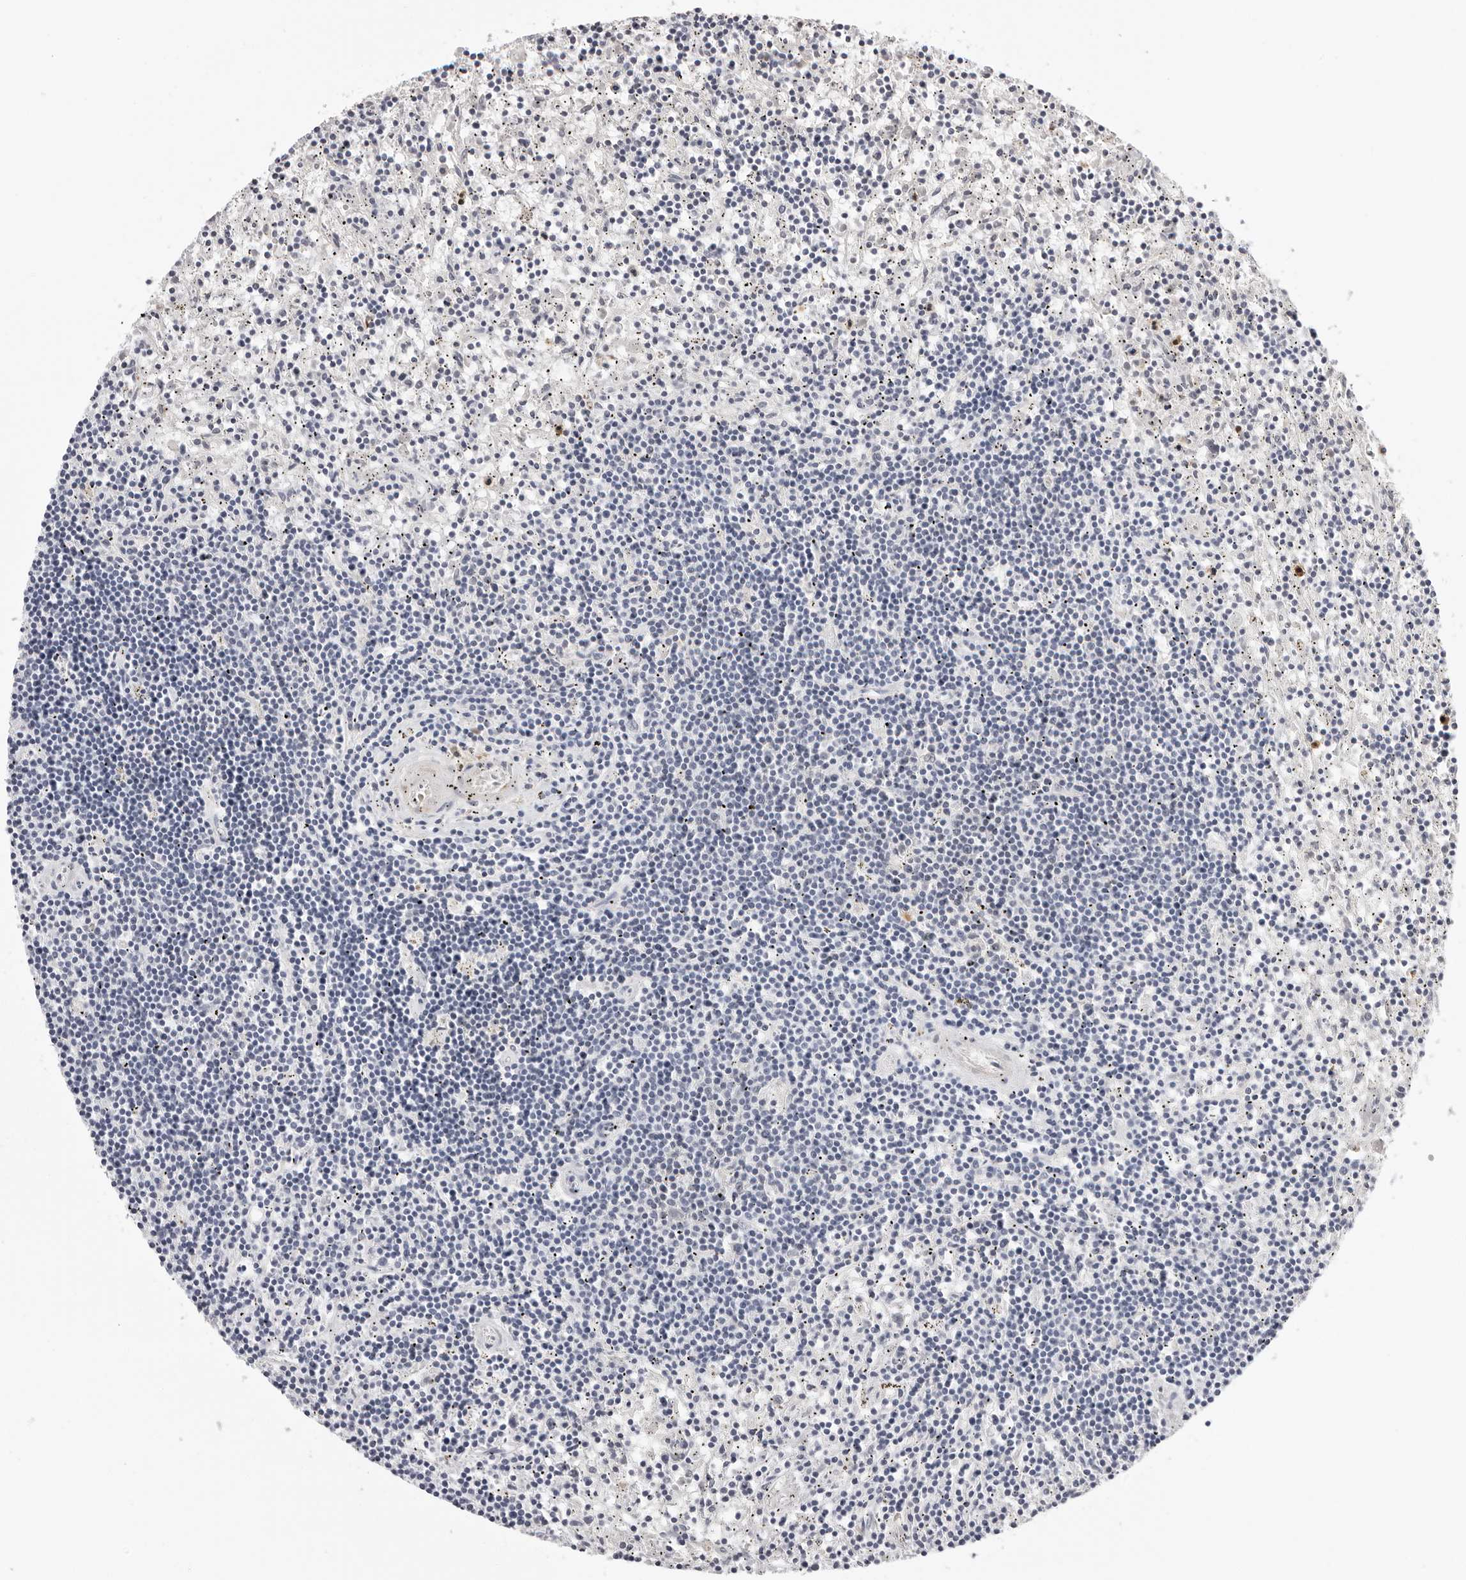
{"staining": {"intensity": "negative", "quantity": "none", "location": "none"}, "tissue": "lymphoma", "cell_type": "Tumor cells", "image_type": "cancer", "snomed": [{"axis": "morphology", "description": "Malignant lymphoma, non-Hodgkin's type, Low grade"}, {"axis": "topography", "description": "Spleen"}], "caption": "This is an immunohistochemistry (IHC) photomicrograph of human low-grade malignant lymphoma, non-Hodgkin's type. There is no positivity in tumor cells.", "gene": "STRADB", "patient": {"sex": "male", "age": 76}}